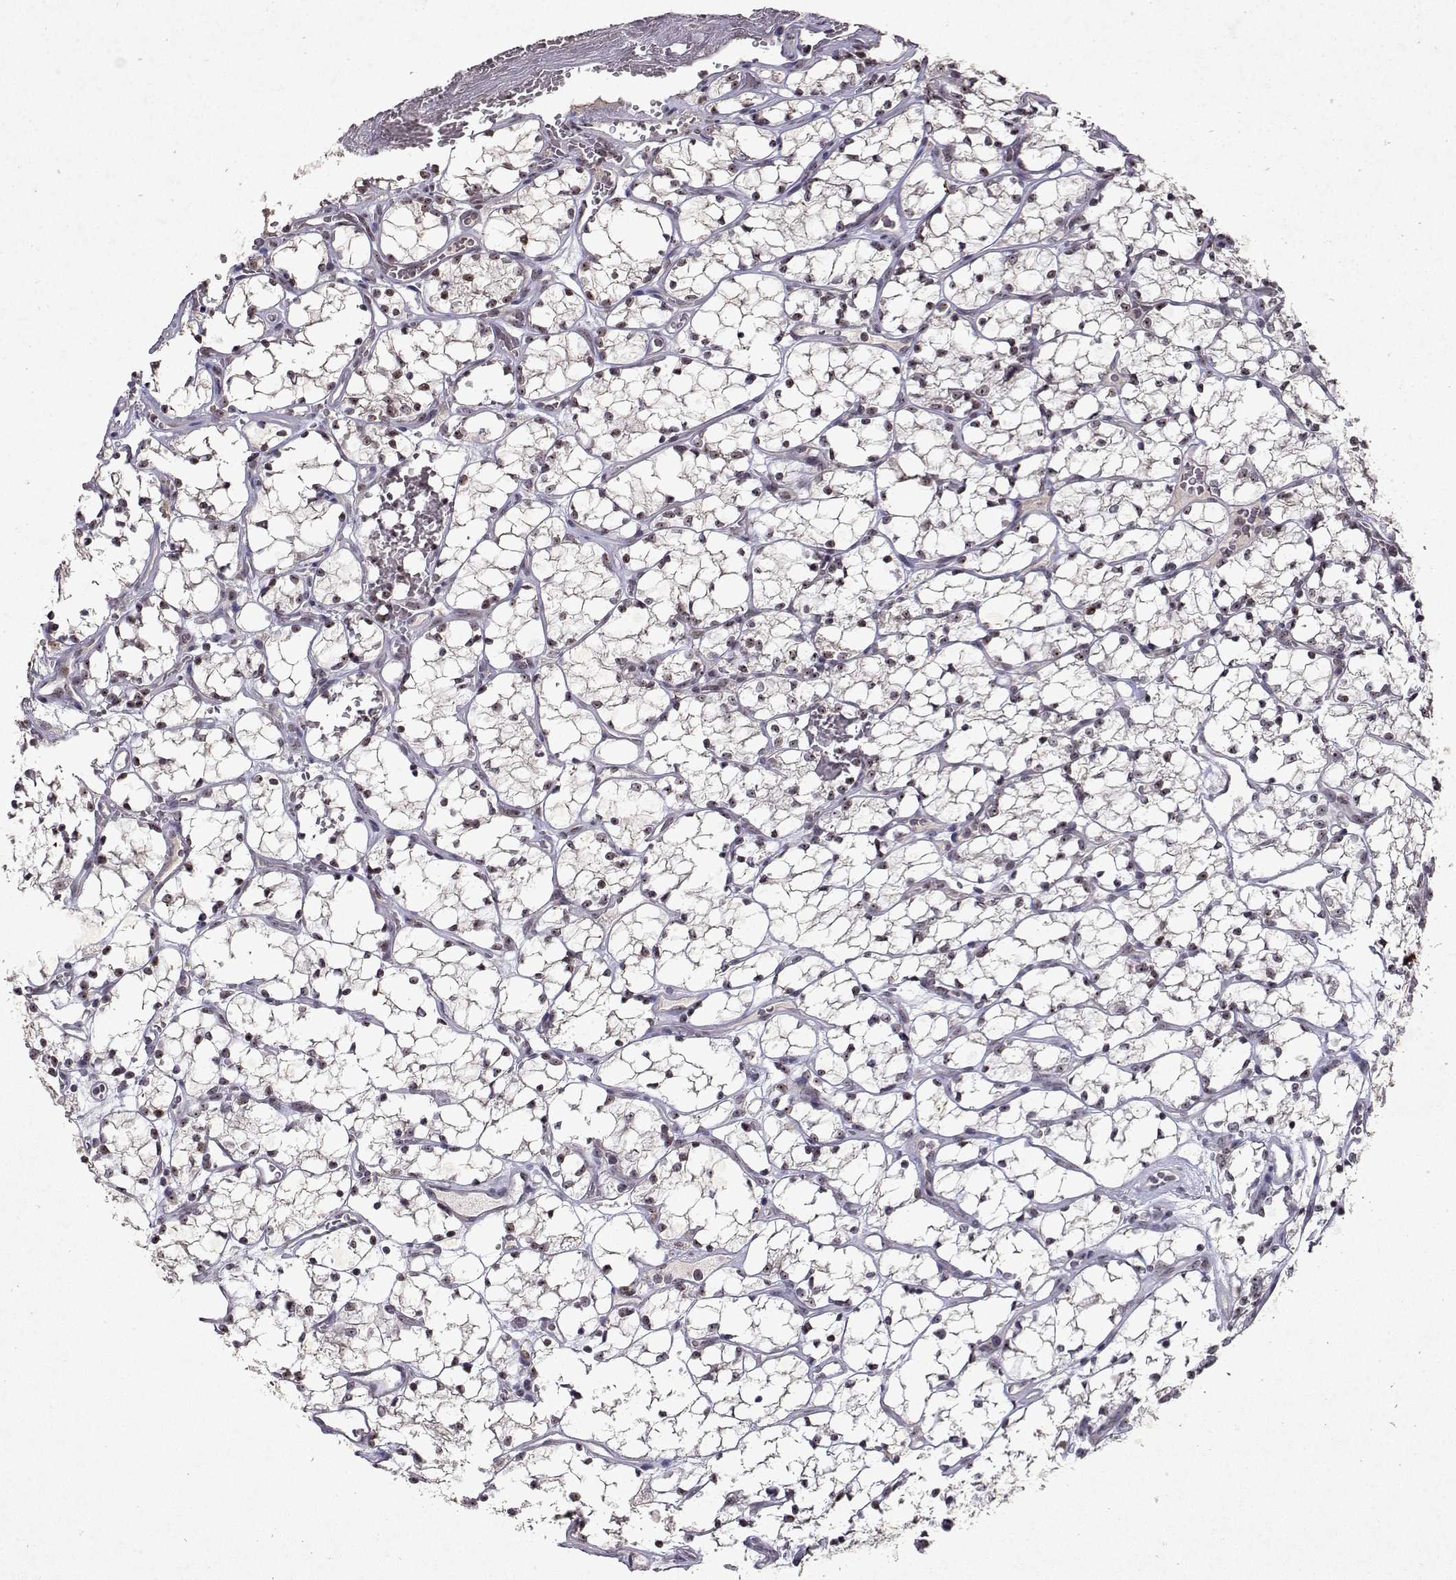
{"staining": {"intensity": "moderate", "quantity": "25%-75%", "location": "nuclear"}, "tissue": "renal cancer", "cell_type": "Tumor cells", "image_type": "cancer", "snomed": [{"axis": "morphology", "description": "Adenocarcinoma, NOS"}, {"axis": "topography", "description": "Kidney"}], "caption": "Human adenocarcinoma (renal) stained for a protein (brown) exhibits moderate nuclear positive positivity in about 25%-75% of tumor cells.", "gene": "DDX56", "patient": {"sex": "female", "age": 69}}